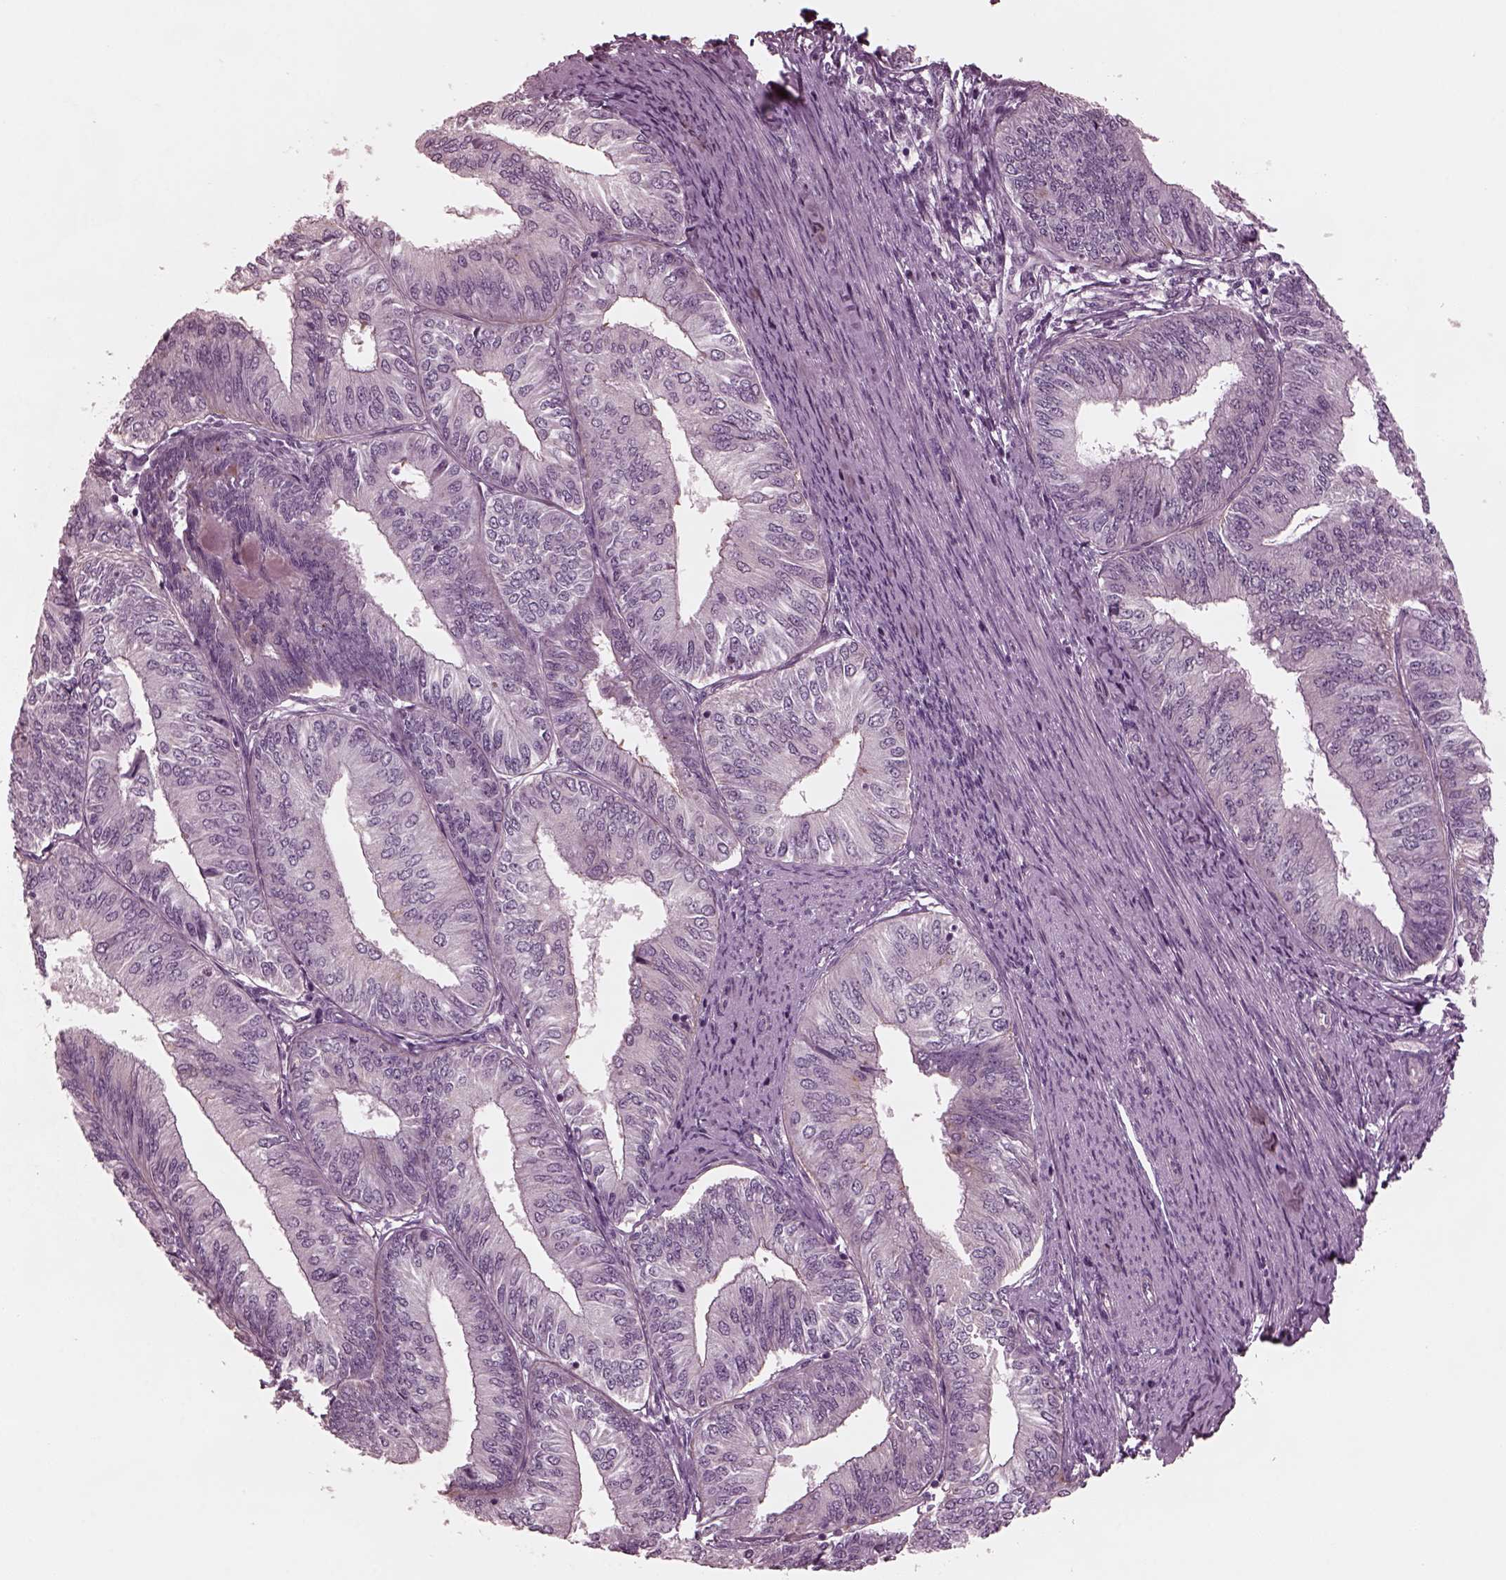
{"staining": {"intensity": "negative", "quantity": "none", "location": "none"}, "tissue": "endometrial cancer", "cell_type": "Tumor cells", "image_type": "cancer", "snomed": [{"axis": "morphology", "description": "Adenocarcinoma, NOS"}, {"axis": "topography", "description": "Endometrium"}], "caption": "There is no significant staining in tumor cells of endometrial cancer (adenocarcinoma). (DAB (3,3'-diaminobenzidine) immunohistochemistry, high magnification).", "gene": "KIF6", "patient": {"sex": "female", "age": 58}}